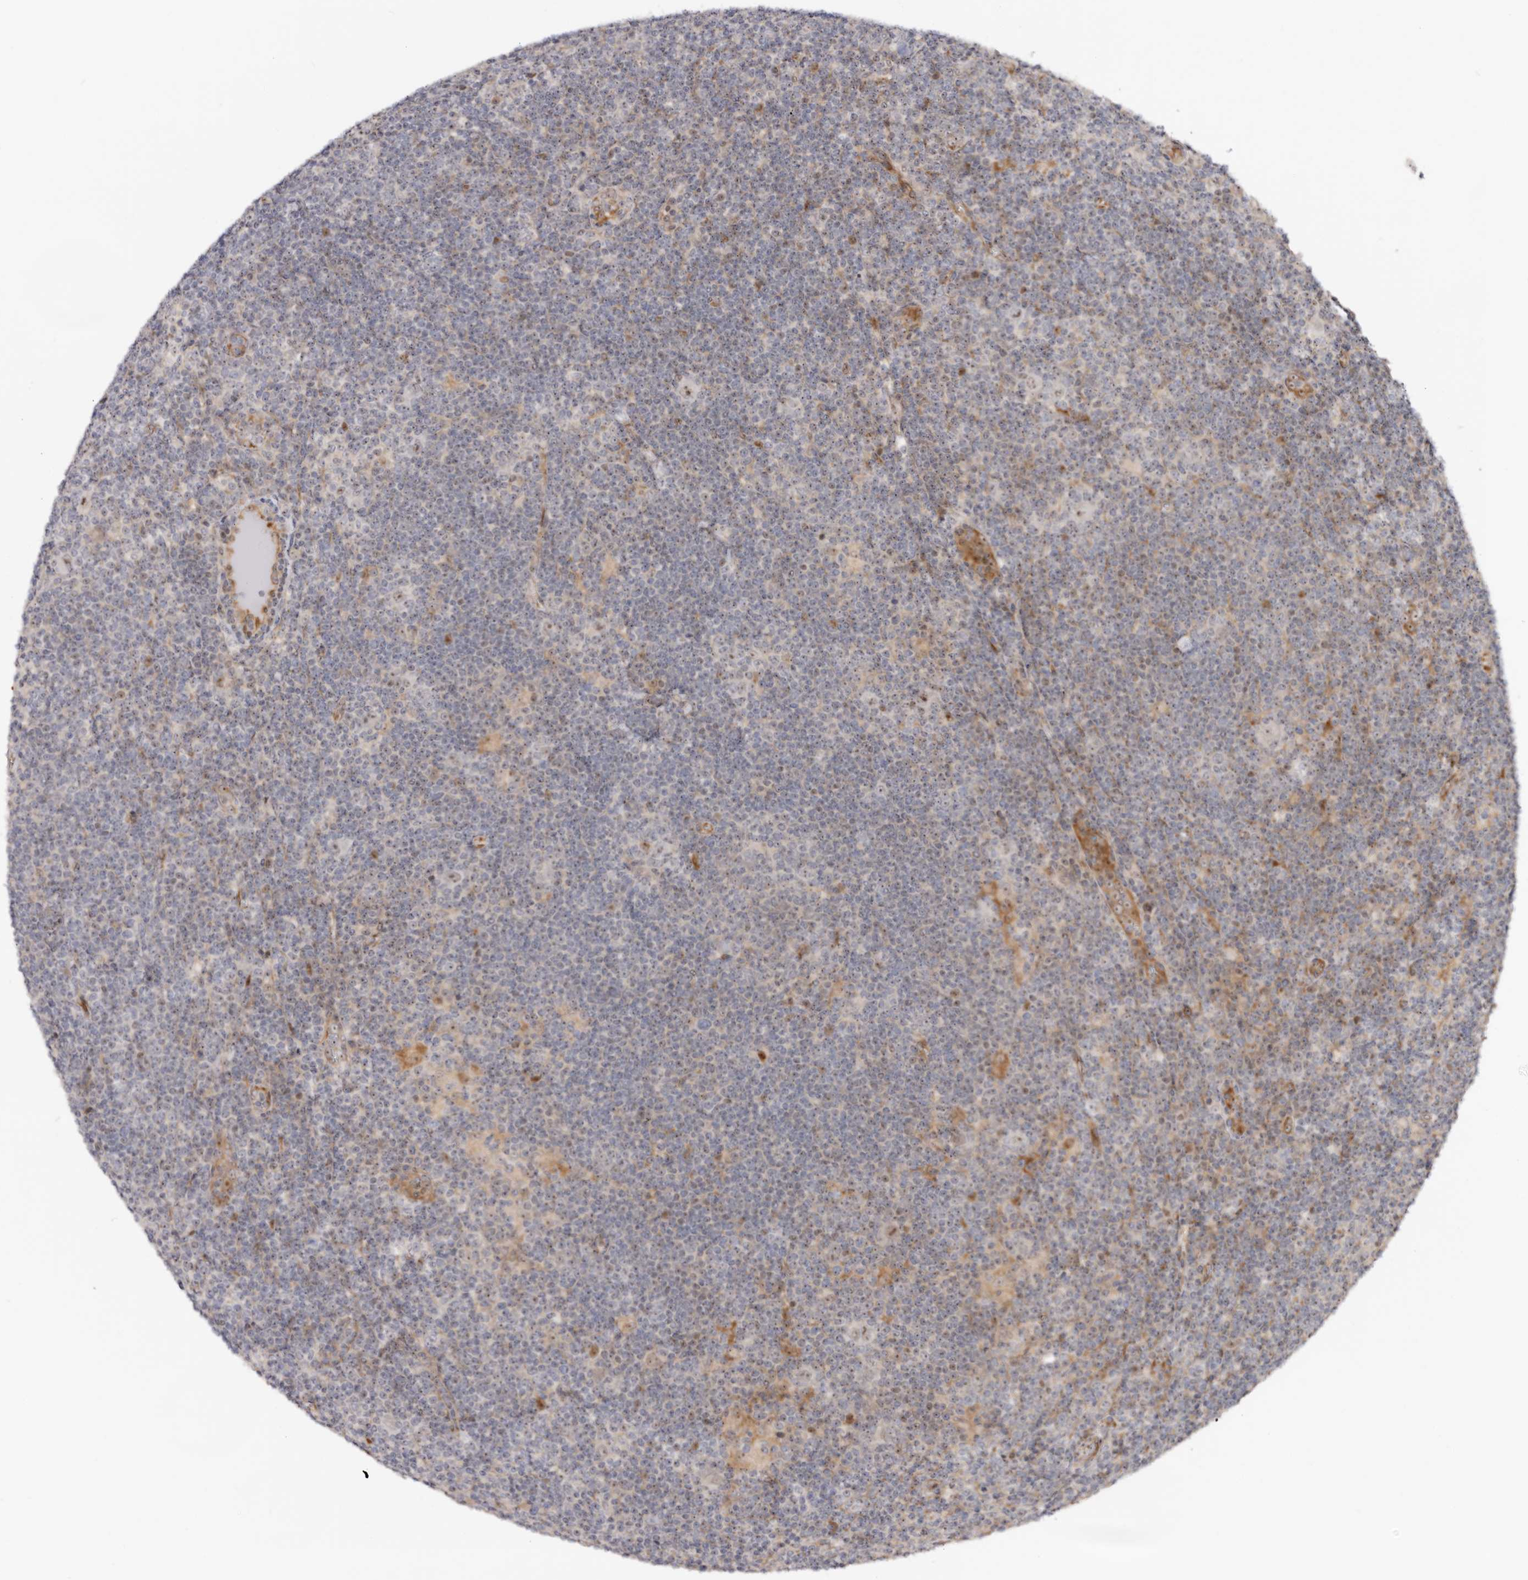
{"staining": {"intensity": "moderate", "quantity": "25%-75%", "location": "nuclear"}, "tissue": "lymphoma", "cell_type": "Tumor cells", "image_type": "cancer", "snomed": [{"axis": "morphology", "description": "Hodgkin's disease, NOS"}, {"axis": "topography", "description": "Lymph node"}], "caption": "Immunohistochemistry (IHC) micrograph of neoplastic tissue: lymphoma stained using immunohistochemistry demonstrates medium levels of moderate protein expression localized specifically in the nuclear of tumor cells, appearing as a nuclear brown color.", "gene": "ODF2L", "patient": {"sex": "female", "age": 57}}